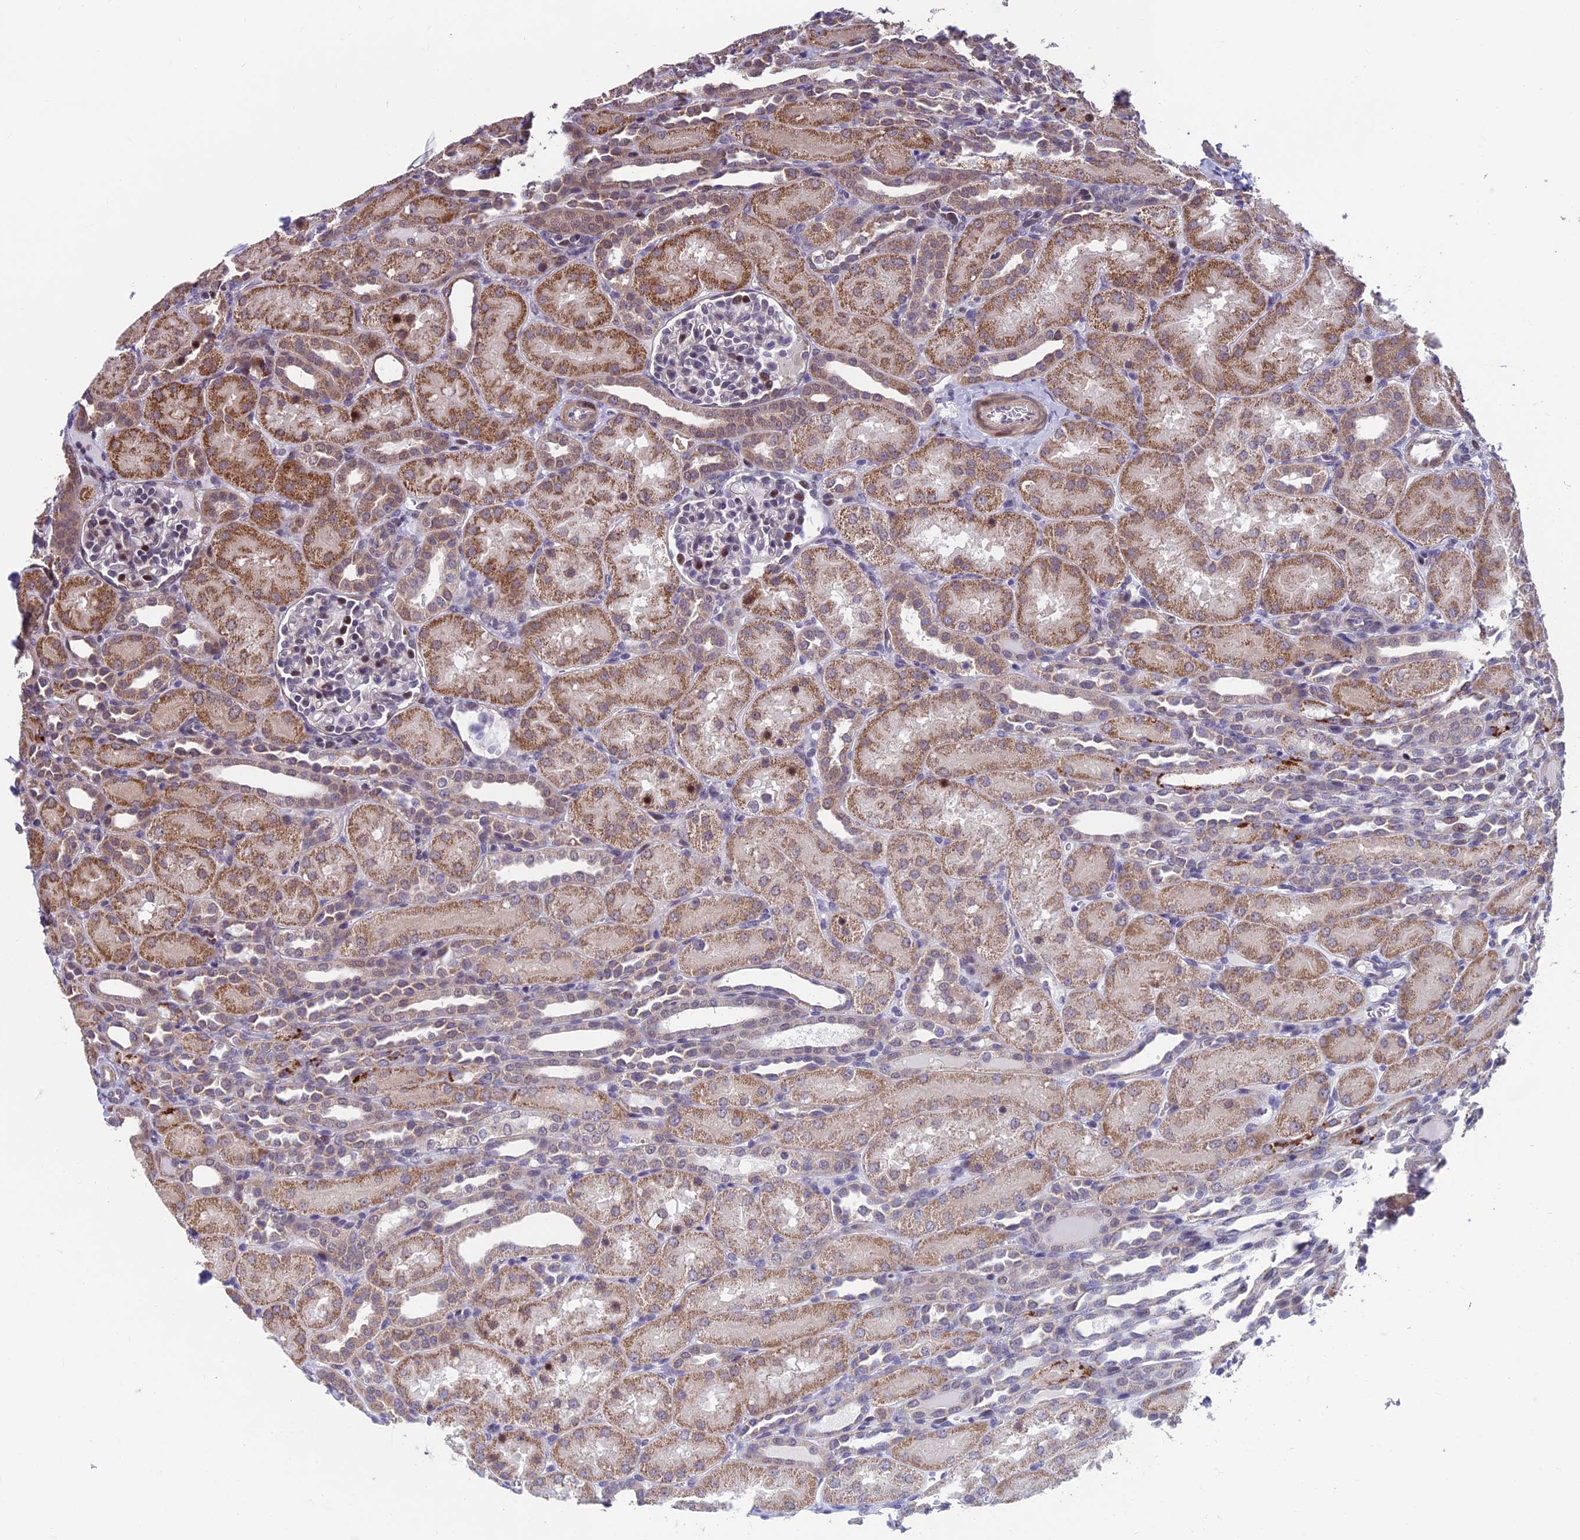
{"staining": {"intensity": "moderate", "quantity": "<25%", "location": "nuclear"}, "tissue": "kidney", "cell_type": "Cells in glomeruli", "image_type": "normal", "snomed": [{"axis": "morphology", "description": "Normal tissue, NOS"}, {"axis": "topography", "description": "Kidney"}], "caption": "High-power microscopy captured an immunohistochemistry (IHC) micrograph of normal kidney, revealing moderate nuclear staining in about <25% of cells in glomeruli.", "gene": "KIAA1191", "patient": {"sex": "male", "age": 1}}